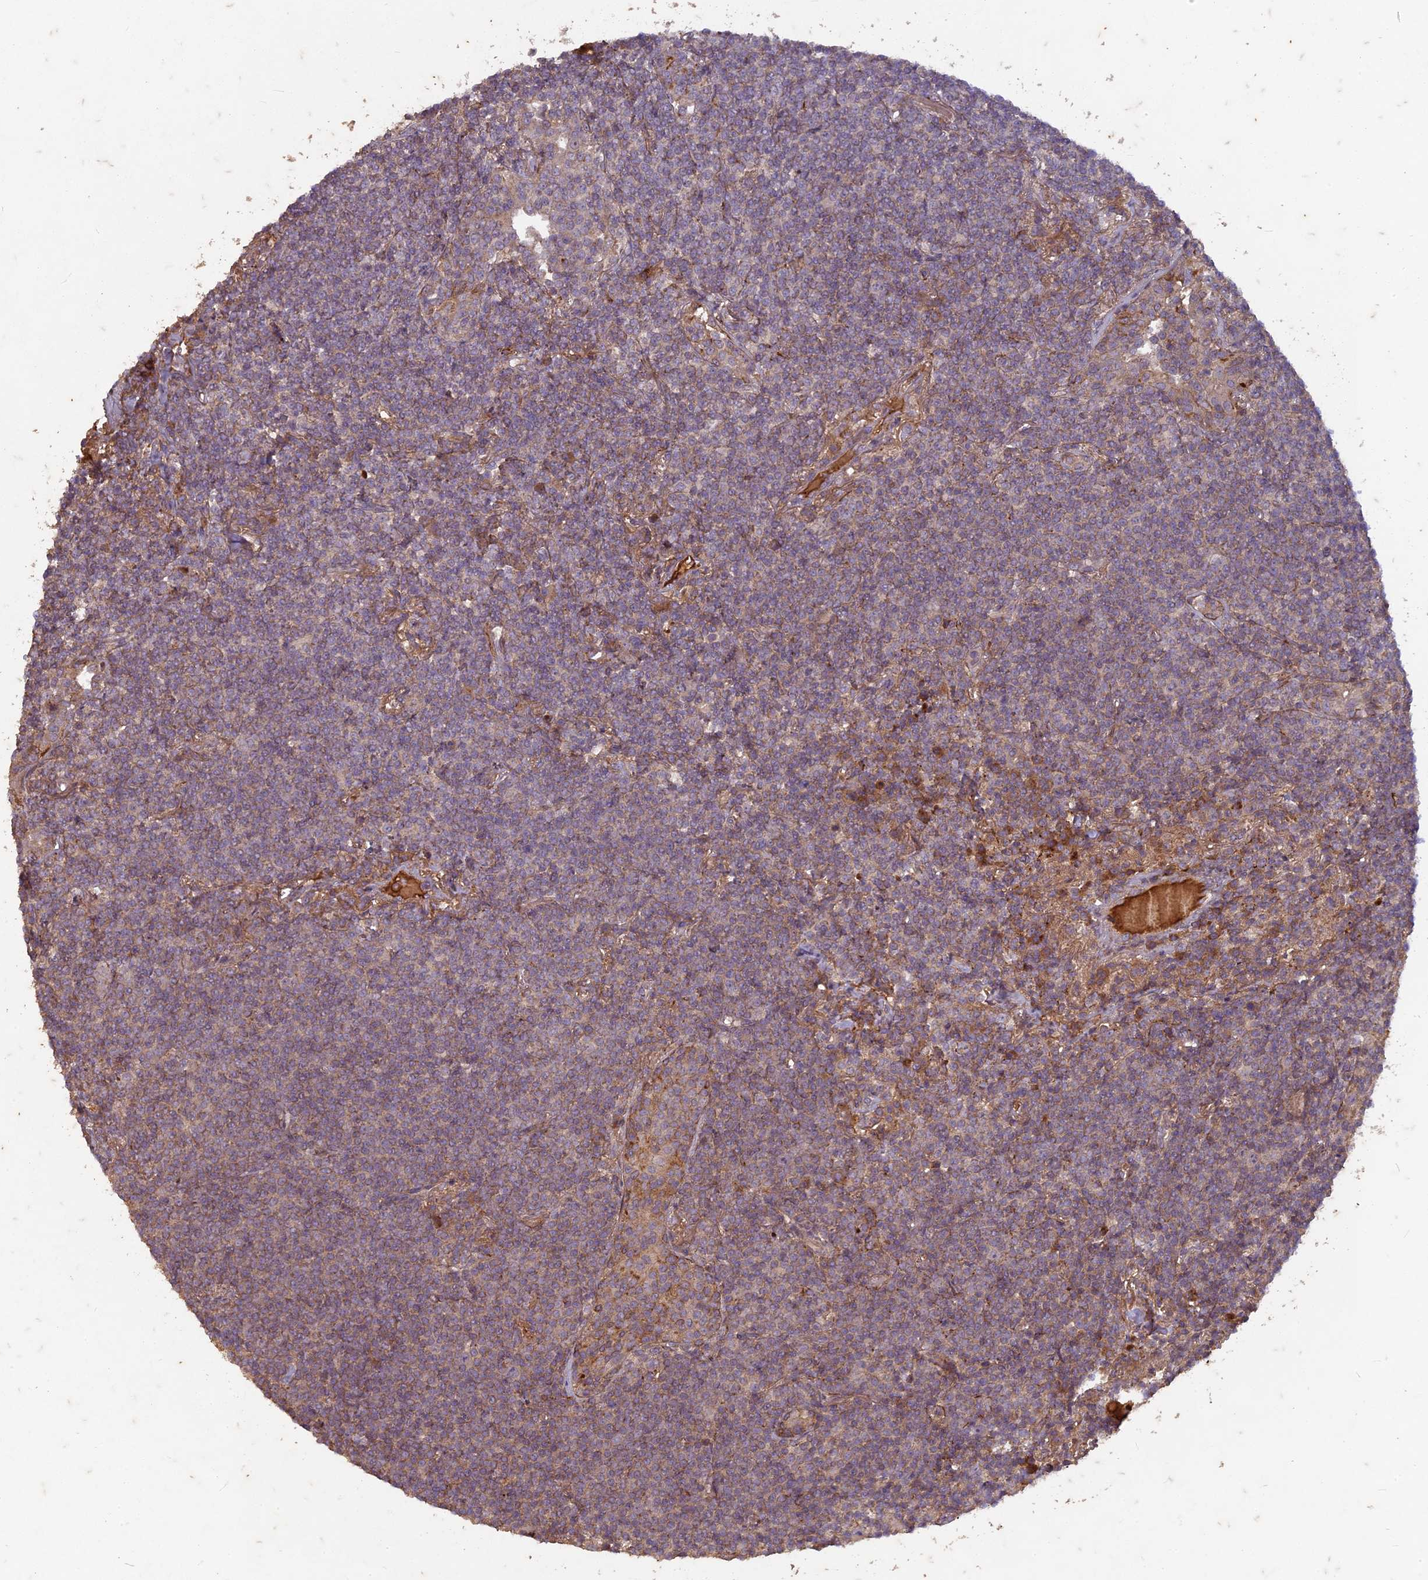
{"staining": {"intensity": "weak", "quantity": "25%-75%", "location": "cytoplasmic/membranous"}, "tissue": "lymphoma", "cell_type": "Tumor cells", "image_type": "cancer", "snomed": [{"axis": "morphology", "description": "Malignant lymphoma, non-Hodgkin's type, Low grade"}, {"axis": "topography", "description": "Lung"}], "caption": "Immunohistochemical staining of human lymphoma reveals low levels of weak cytoplasmic/membranous protein expression in approximately 25%-75% of tumor cells.", "gene": "TCF25", "patient": {"sex": "female", "age": 71}}